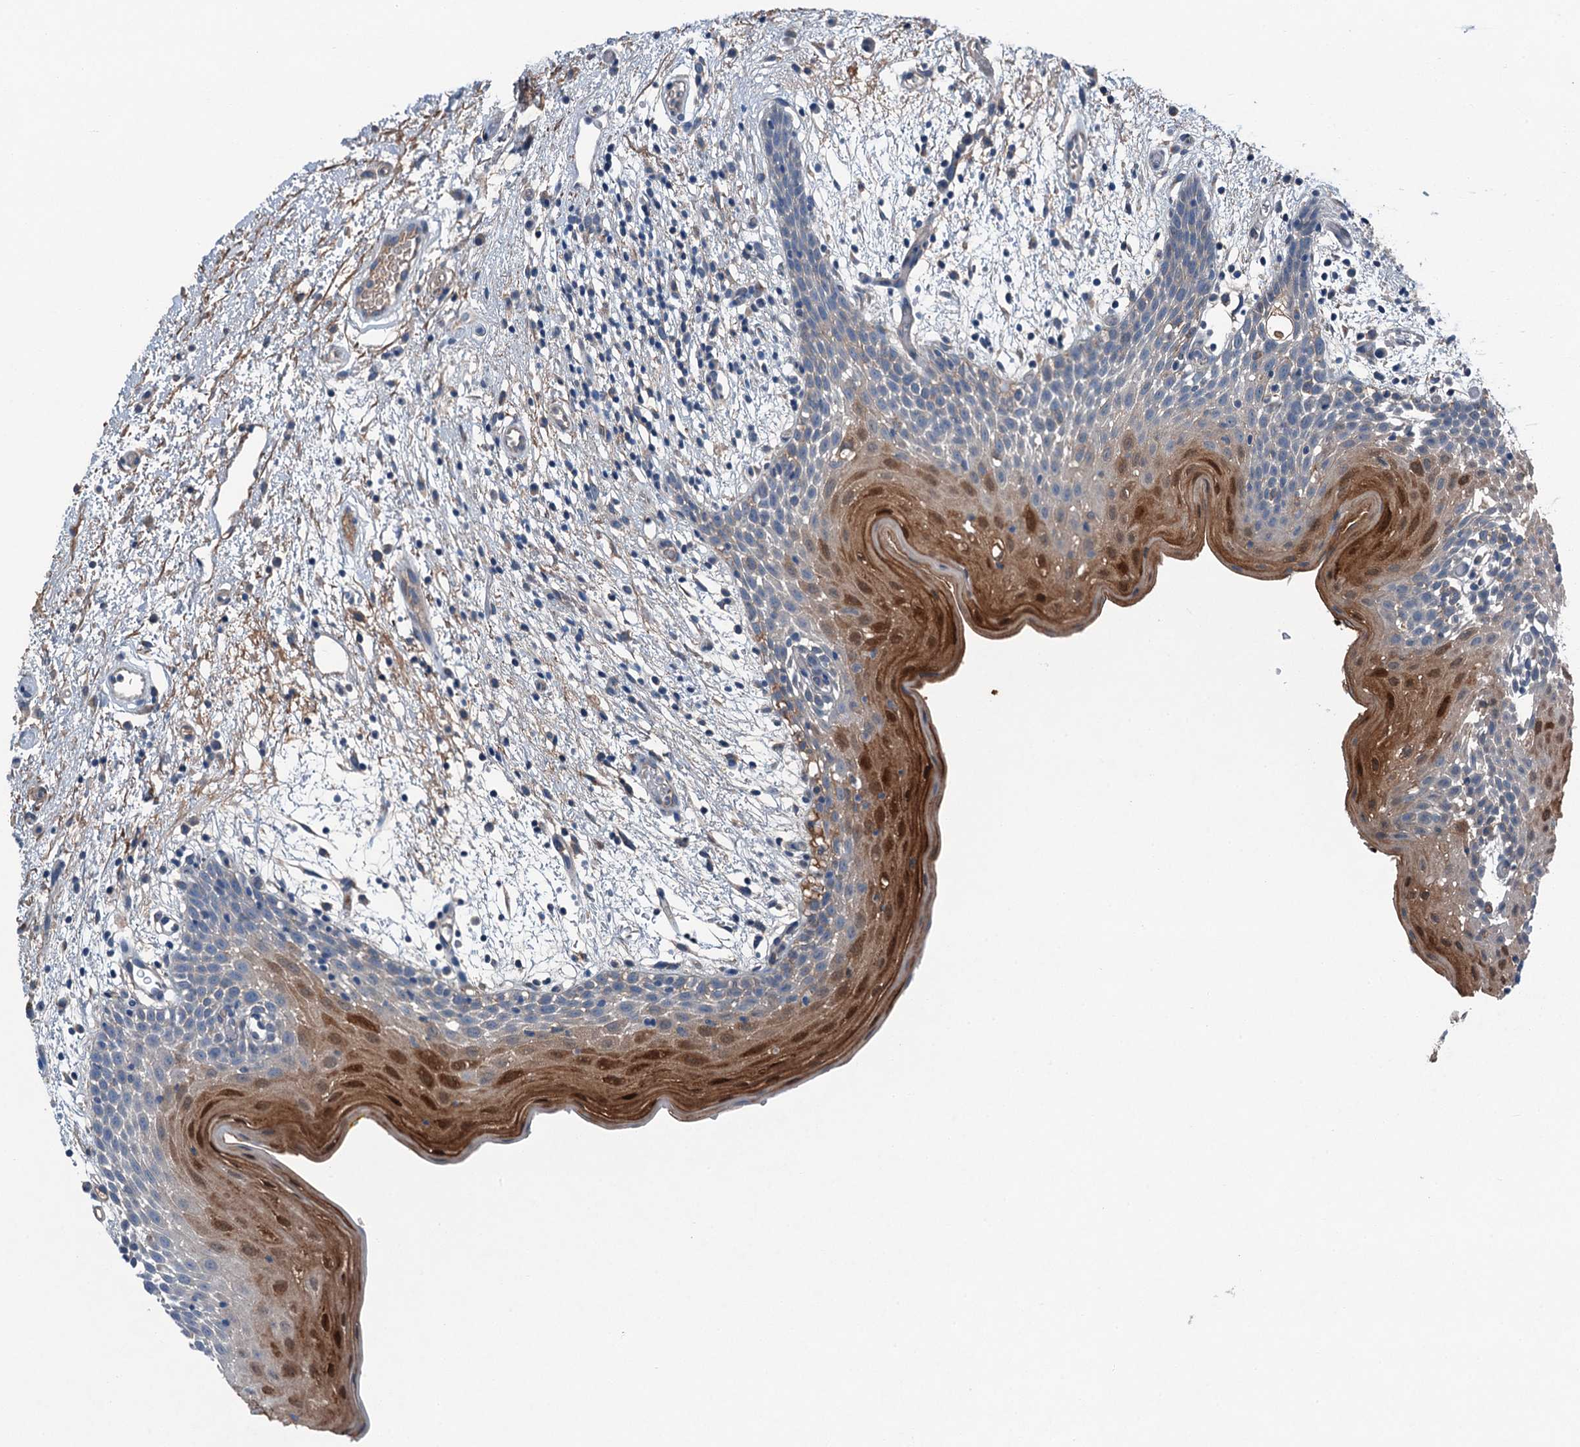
{"staining": {"intensity": "strong", "quantity": "25%-75%", "location": "cytoplasmic/membranous,nuclear"}, "tissue": "oral mucosa", "cell_type": "Squamous epithelial cells", "image_type": "normal", "snomed": [{"axis": "morphology", "description": "Normal tissue, NOS"}, {"axis": "topography", "description": "Skeletal muscle"}, {"axis": "topography", "description": "Oral tissue"}, {"axis": "topography", "description": "Salivary gland"}, {"axis": "topography", "description": "Peripheral nerve tissue"}], "caption": "Strong cytoplasmic/membranous,nuclear positivity for a protein is seen in approximately 25%-75% of squamous epithelial cells of benign oral mucosa using immunohistochemistry.", "gene": "SLC2A10", "patient": {"sex": "male", "age": 54}}